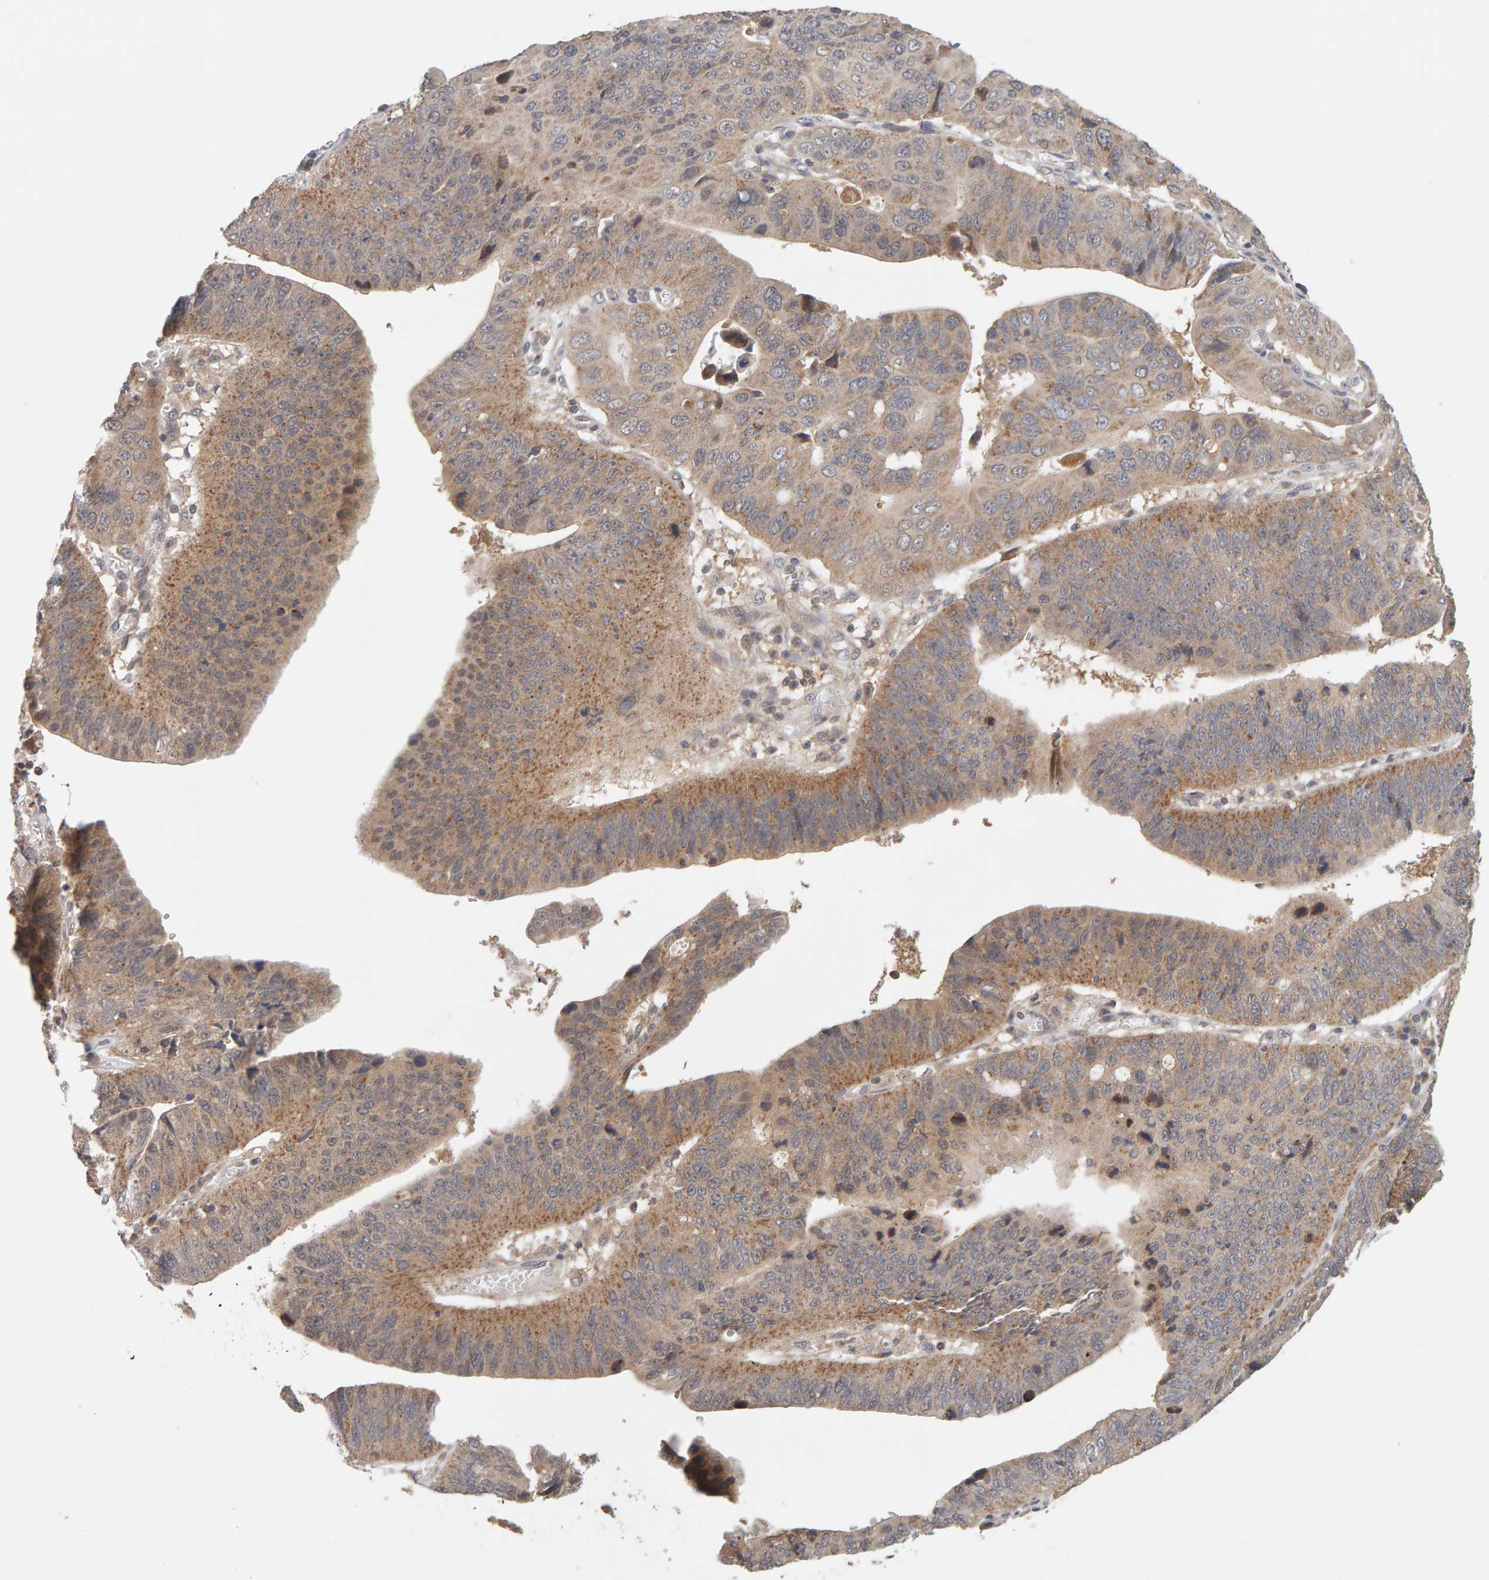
{"staining": {"intensity": "moderate", "quantity": "25%-75%", "location": "cytoplasmic/membranous"}, "tissue": "stomach cancer", "cell_type": "Tumor cells", "image_type": "cancer", "snomed": [{"axis": "morphology", "description": "Adenocarcinoma, NOS"}, {"axis": "topography", "description": "Stomach"}], "caption": "Immunohistochemical staining of stomach adenocarcinoma reveals medium levels of moderate cytoplasmic/membranous expression in approximately 25%-75% of tumor cells.", "gene": "DNAJC7", "patient": {"sex": "male", "age": 59}}